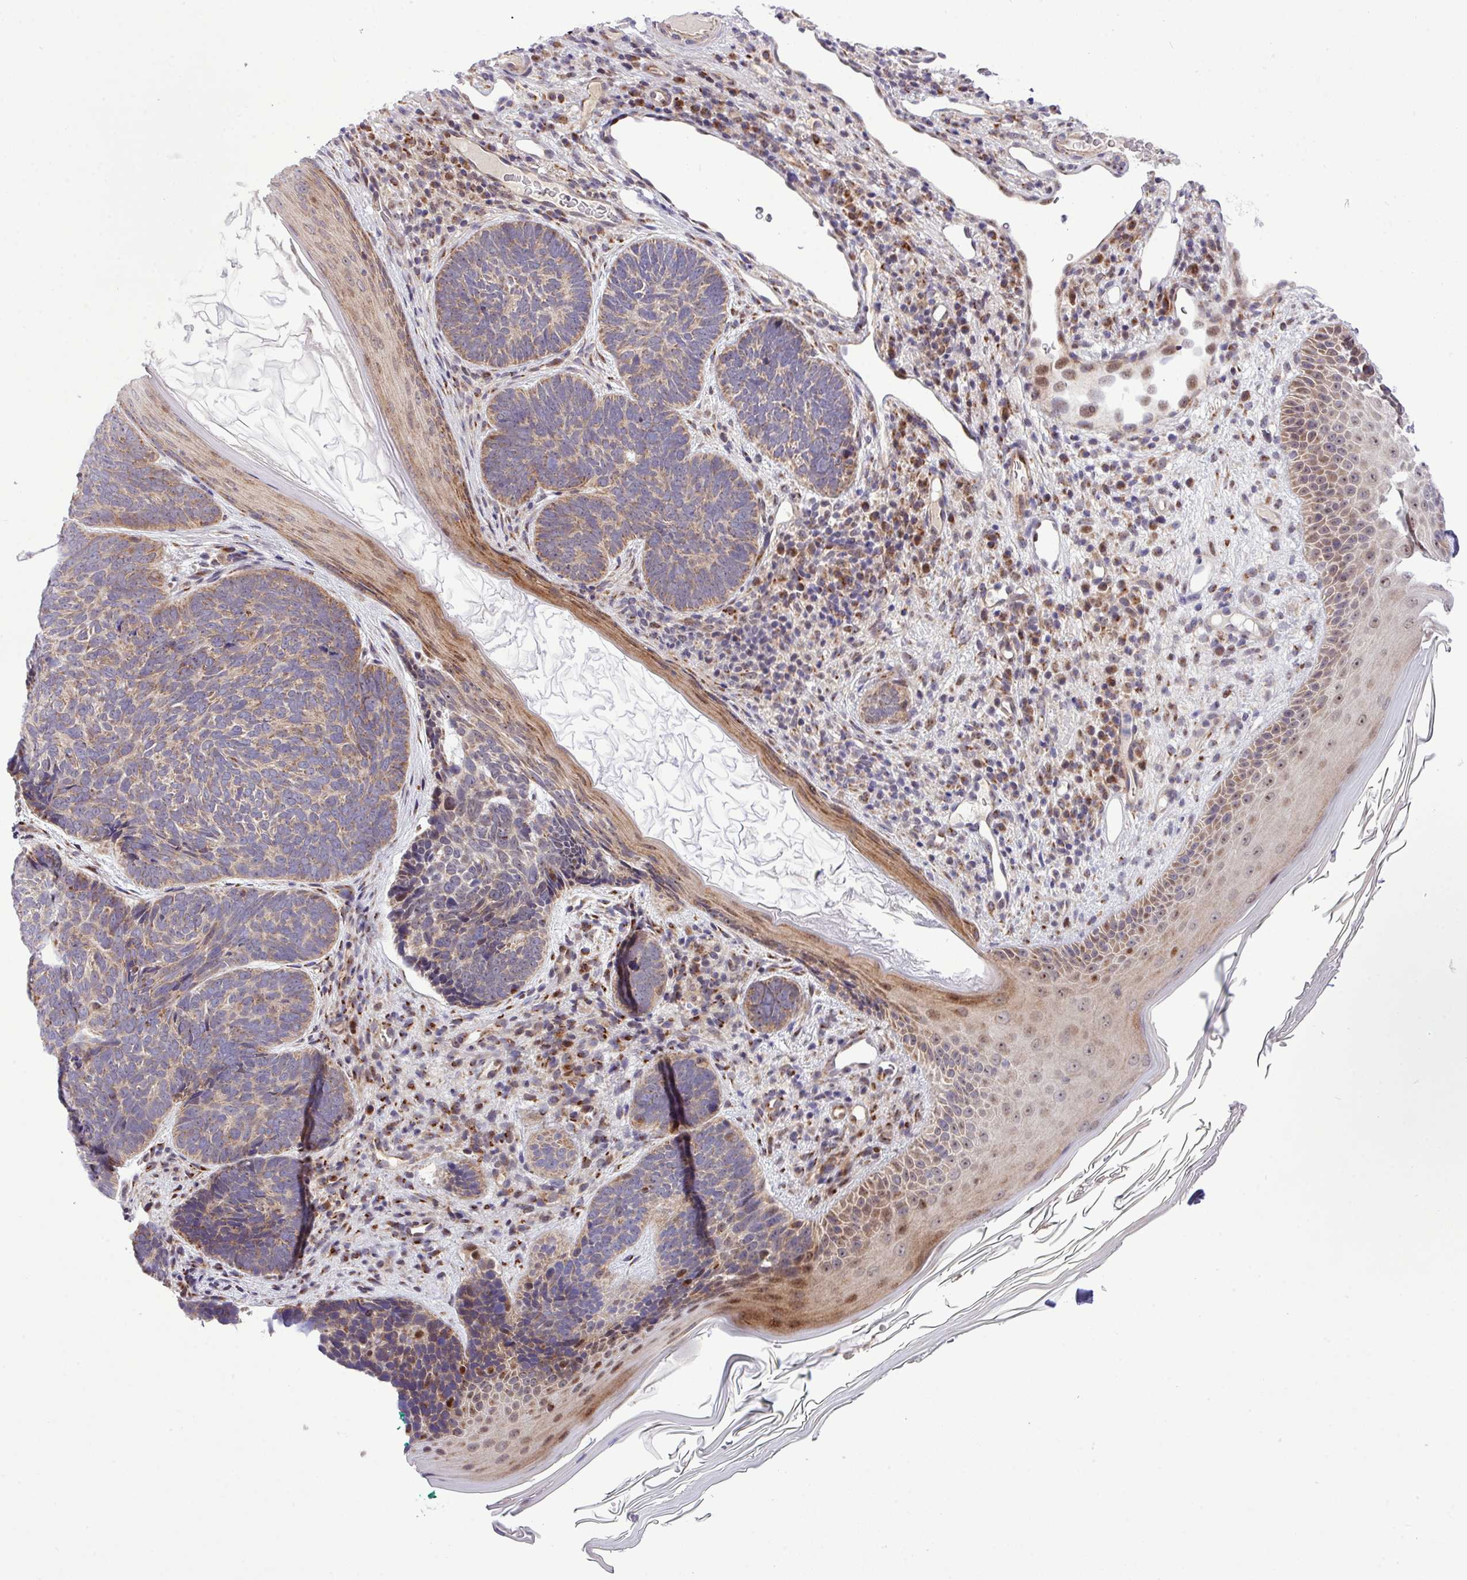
{"staining": {"intensity": "moderate", "quantity": "25%-75%", "location": "cytoplasmic/membranous"}, "tissue": "skin cancer", "cell_type": "Tumor cells", "image_type": "cancer", "snomed": [{"axis": "morphology", "description": "Basal cell carcinoma"}, {"axis": "topography", "description": "Skin"}], "caption": "Immunohistochemical staining of human basal cell carcinoma (skin) shows medium levels of moderate cytoplasmic/membranous protein staining in about 25%-75% of tumor cells.", "gene": "B3GNT9", "patient": {"sex": "female", "age": 85}}